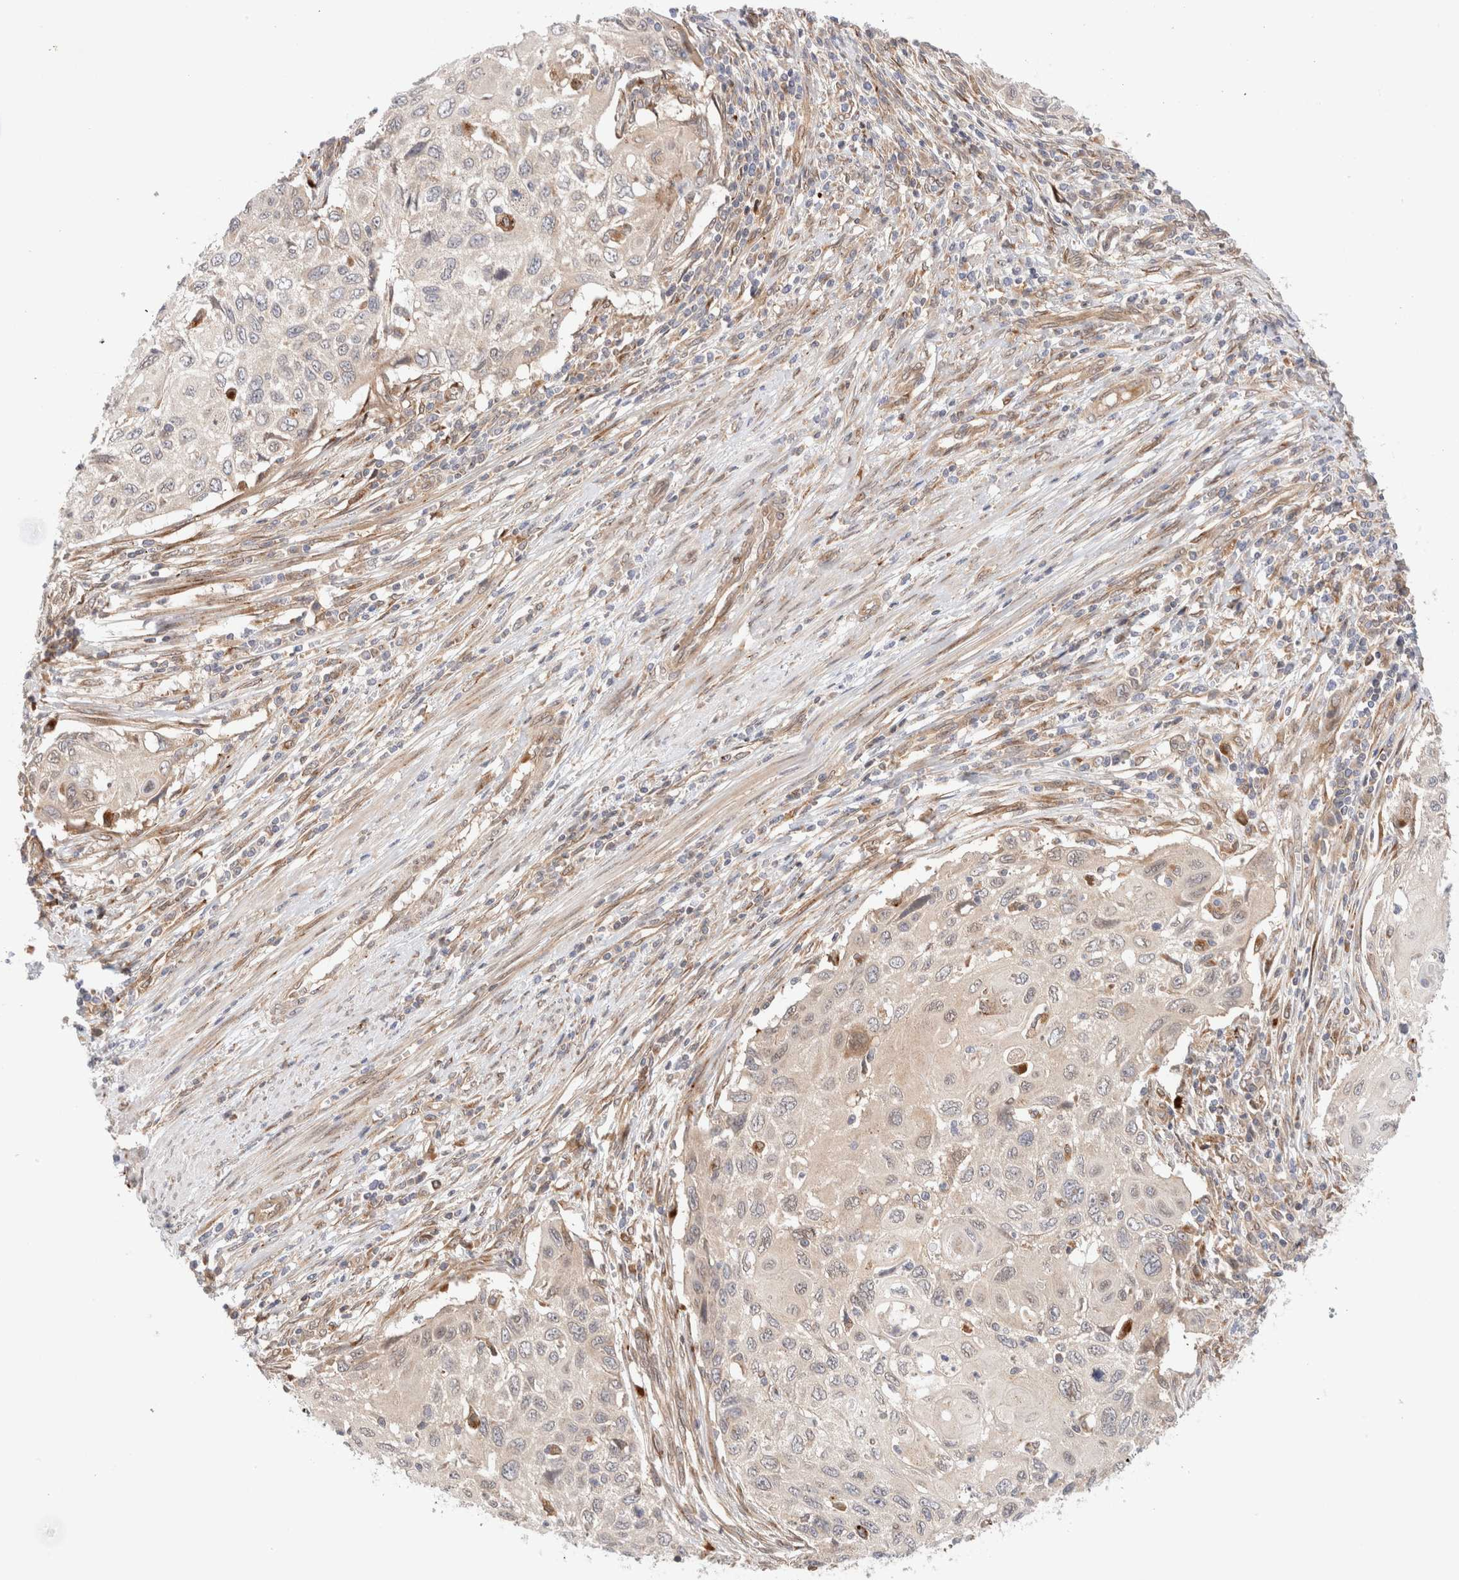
{"staining": {"intensity": "weak", "quantity": "<25%", "location": "cytoplasmic/membranous"}, "tissue": "cervical cancer", "cell_type": "Tumor cells", "image_type": "cancer", "snomed": [{"axis": "morphology", "description": "Squamous cell carcinoma, NOS"}, {"axis": "topography", "description": "Cervix"}], "caption": "There is no significant positivity in tumor cells of cervical cancer (squamous cell carcinoma).", "gene": "GCN1", "patient": {"sex": "female", "age": 70}}